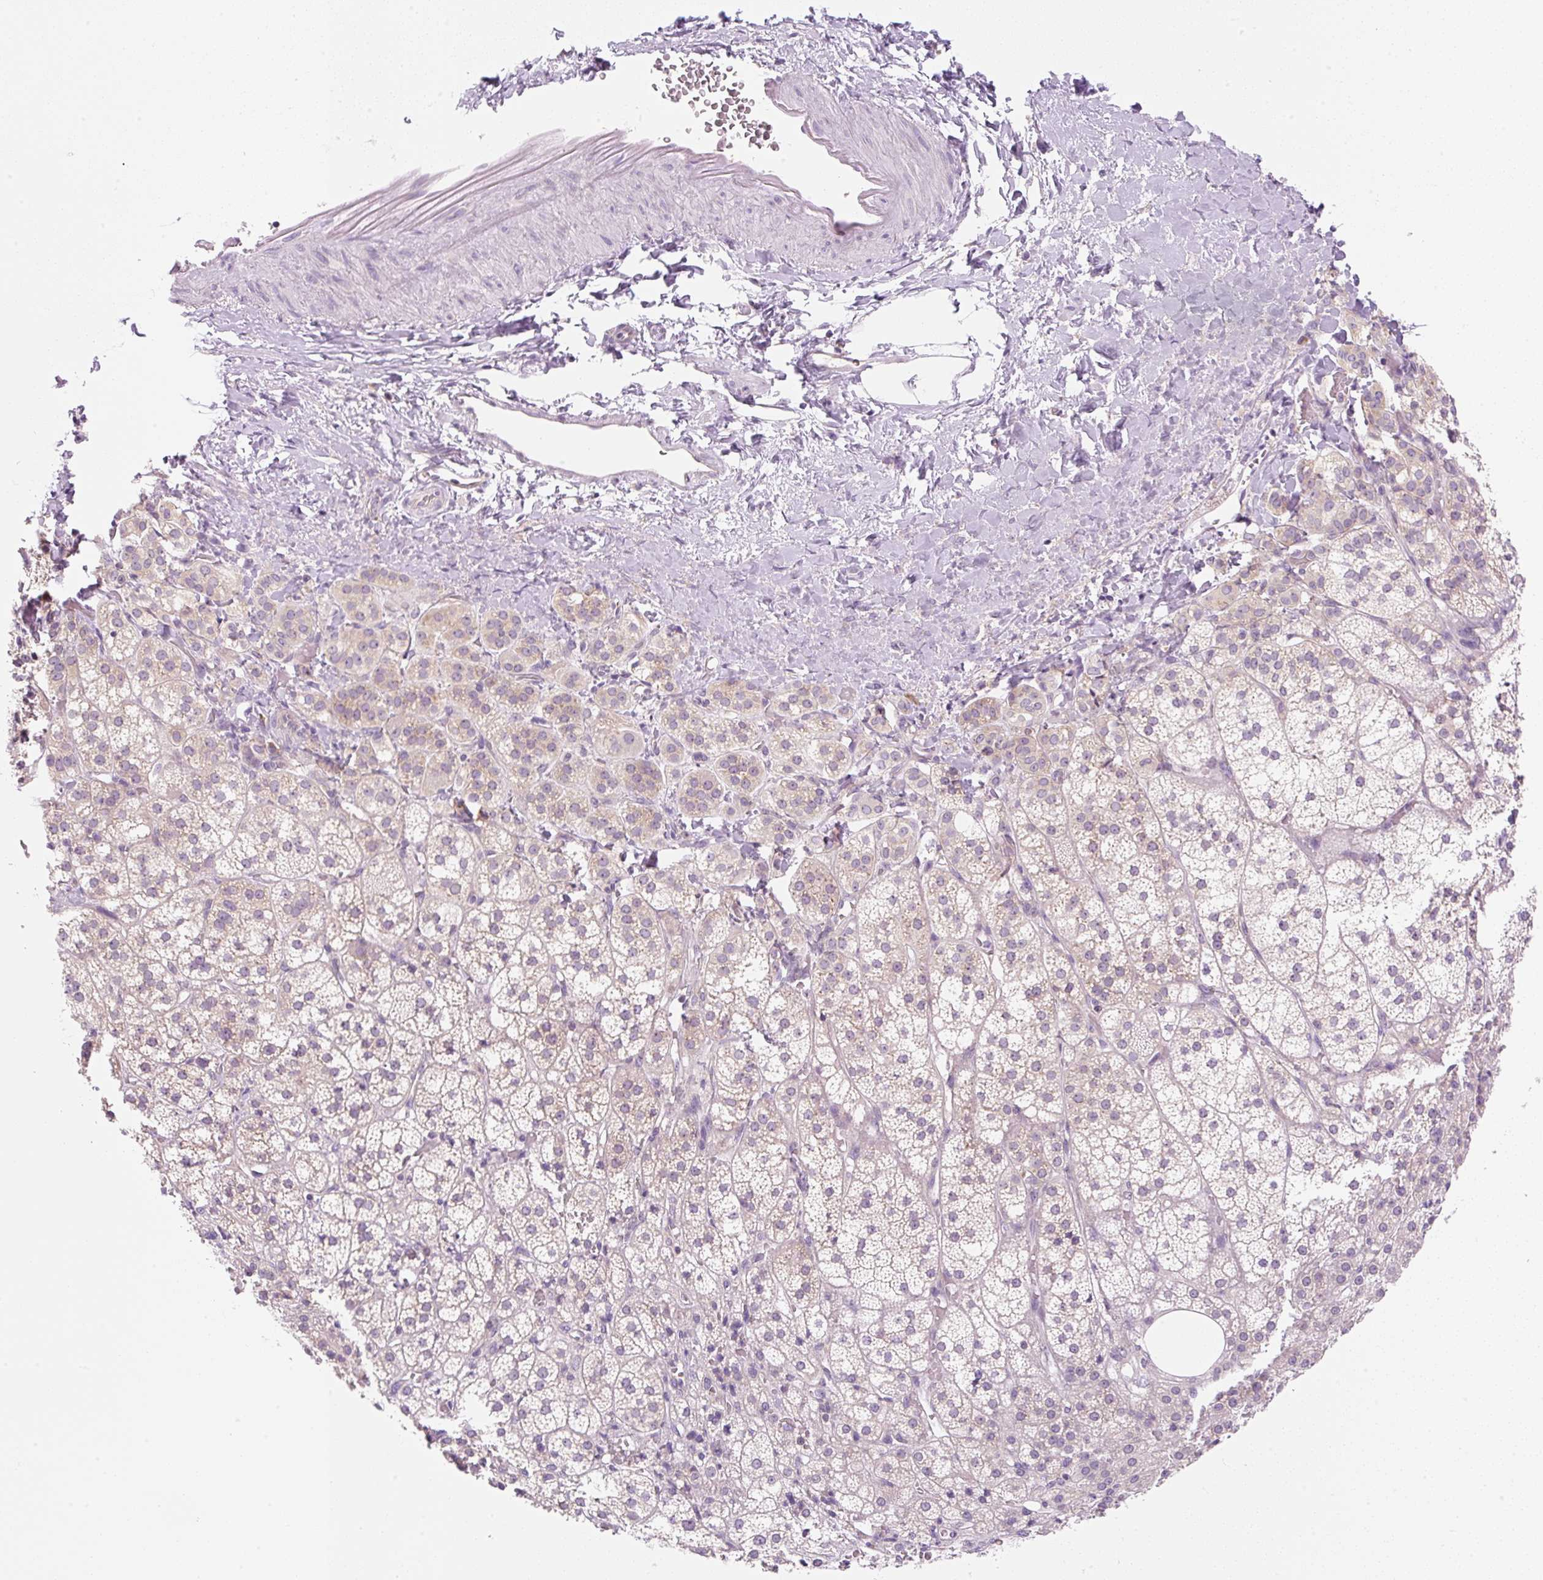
{"staining": {"intensity": "weak", "quantity": "<25%", "location": "cytoplasmic/membranous"}, "tissue": "adrenal gland", "cell_type": "Glandular cells", "image_type": "normal", "snomed": [{"axis": "morphology", "description": "Normal tissue, NOS"}, {"axis": "topography", "description": "Adrenal gland"}], "caption": "High power microscopy image of an immunohistochemistry photomicrograph of normal adrenal gland, revealing no significant expression in glandular cells.", "gene": "RPL18A", "patient": {"sex": "female", "age": 60}}